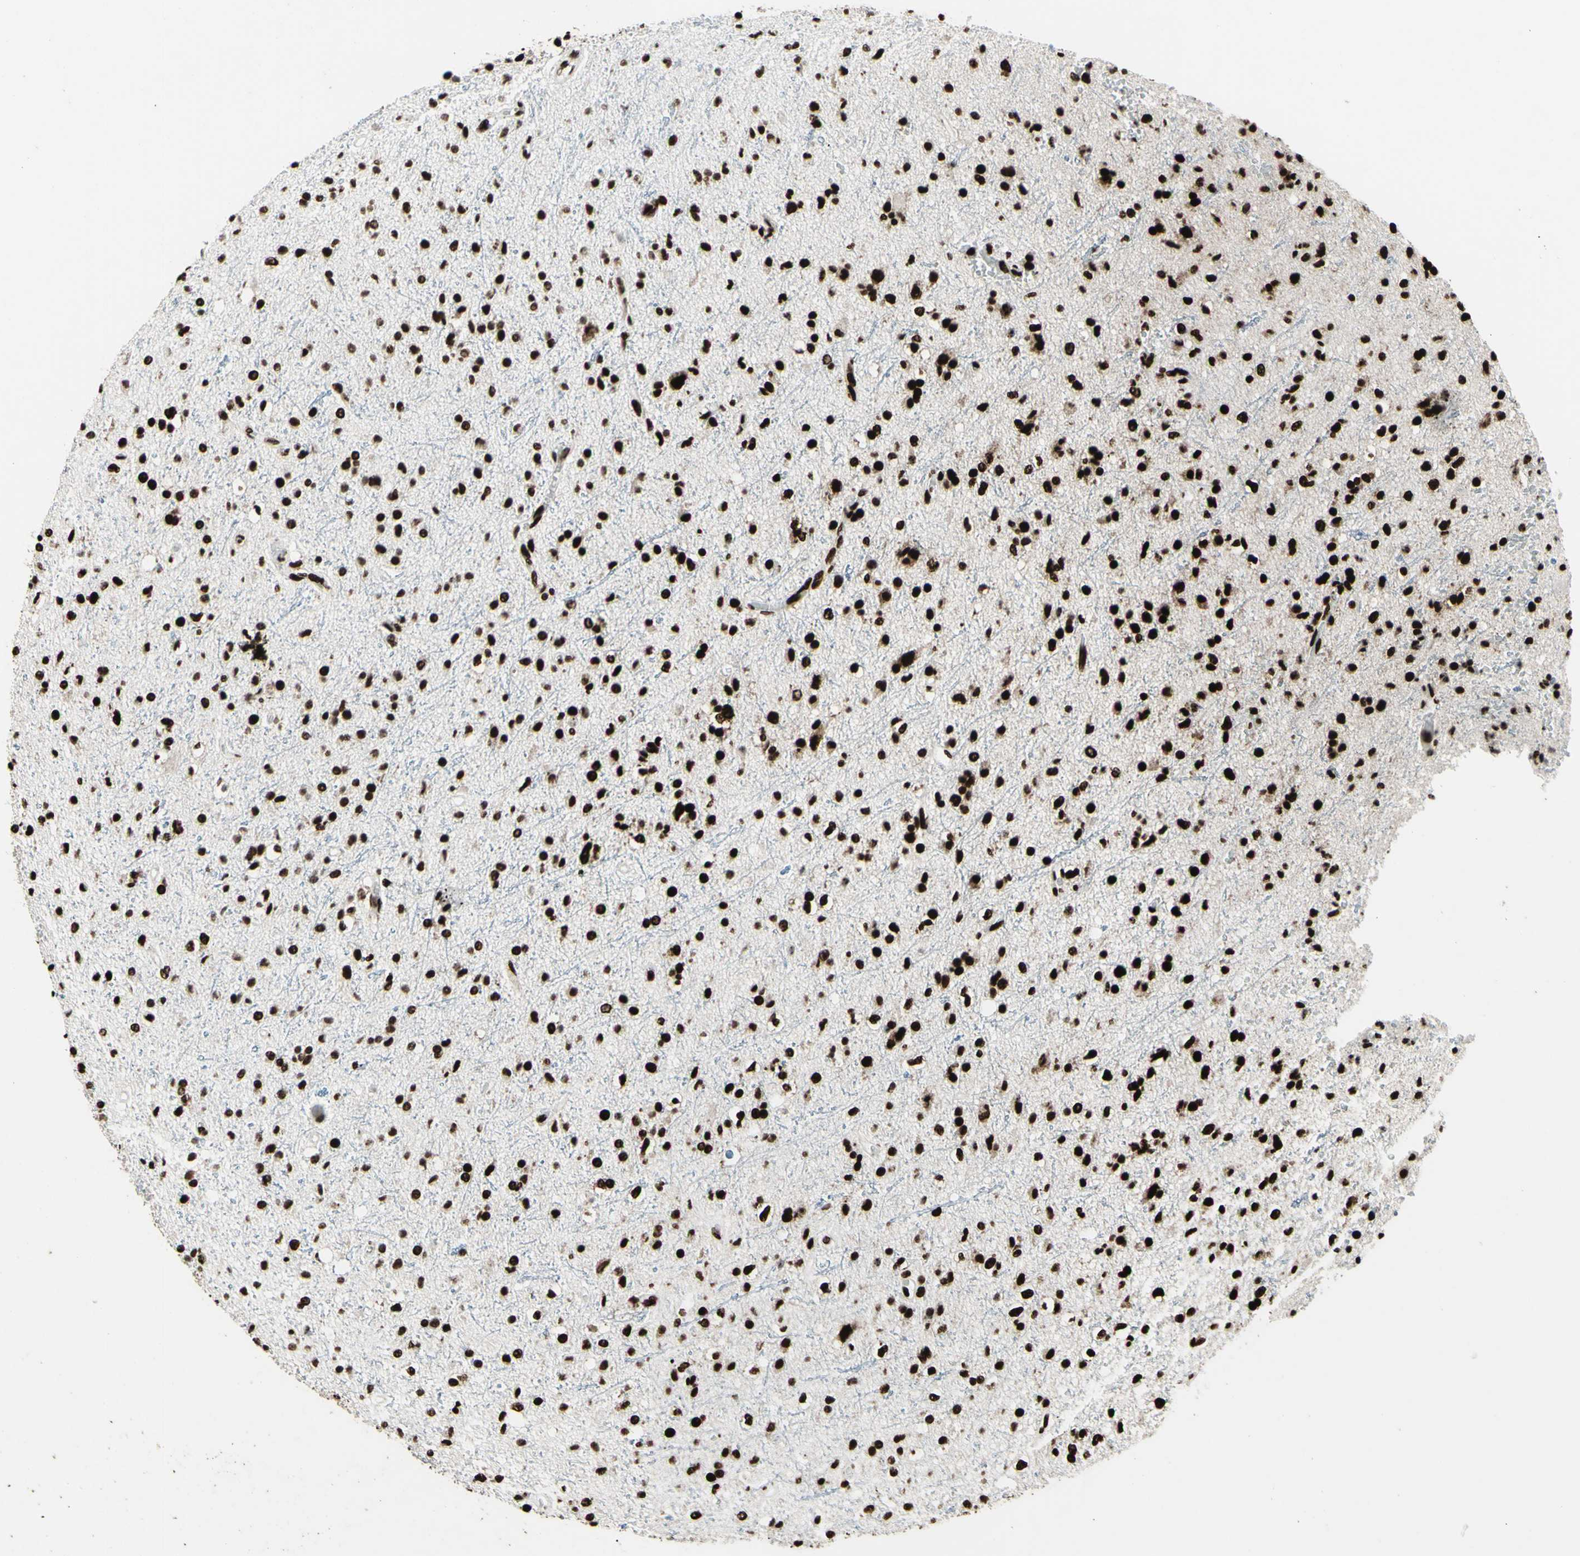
{"staining": {"intensity": "strong", "quantity": ">75%", "location": "nuclear"}, "tissue": "glioma", "cell_type": "Tumor cells", "image_type": "cancer", "snomed": [{"axis": "morphology", "description": "Glioma, malignant, High grade"}, {"axis": "topography", "description": "Brain"}], "caption": "Immunohistochemistry staining of glioma, which demonstrates high levels of strong nuclear expression in approximately >75% of tumor cells indicating strong nuclear protein positivity. The staining was performed using DAB (3,3'-diaminobenzidine) (brown) for protein detection and nuclei were counterstained in hematoxylin (blue).", "gene": "U2AF2", "patient": {"sex": "male", "age": 47}}